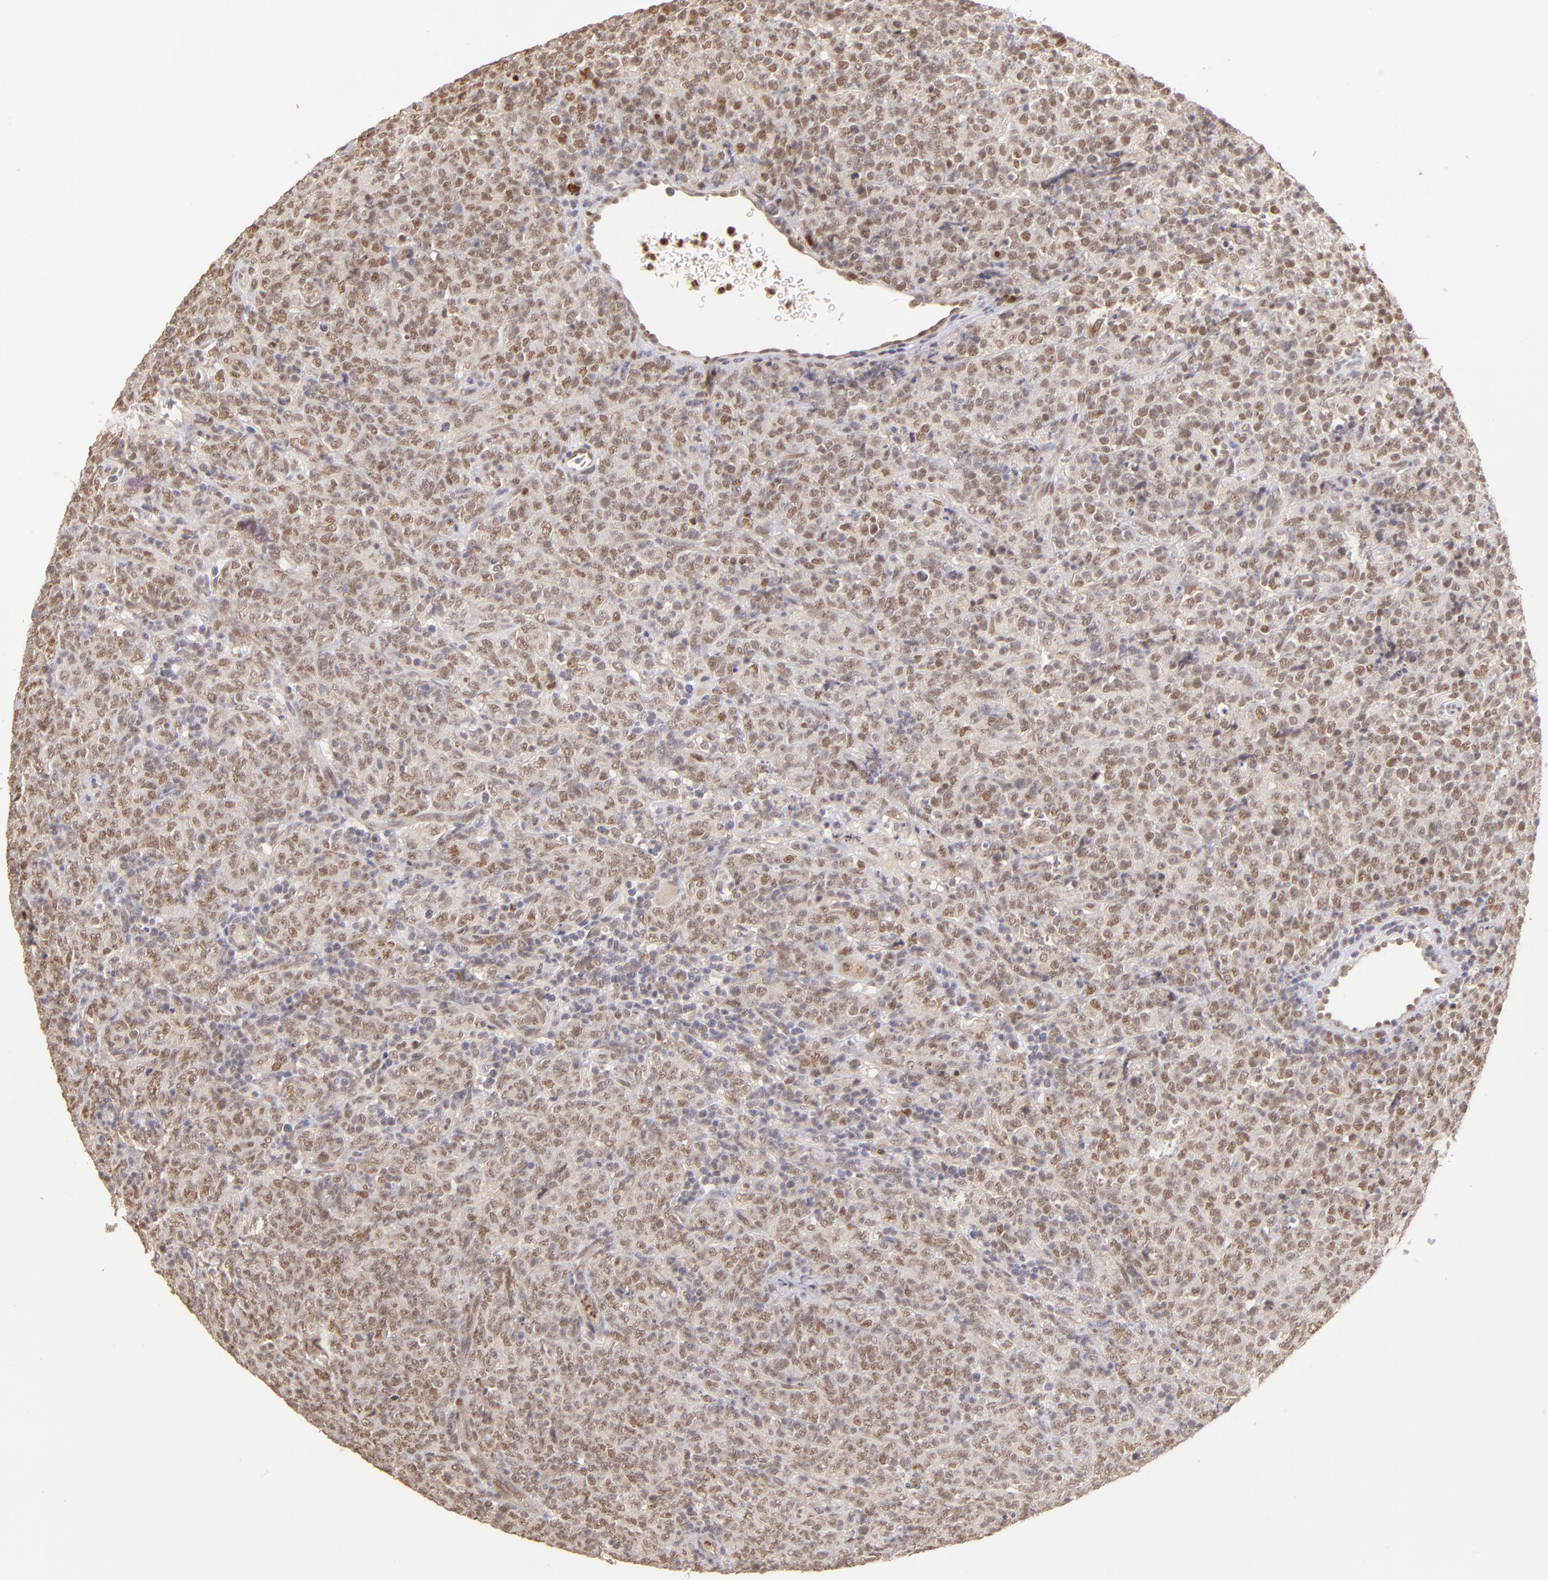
{"staining": {"intensity": "weak", "quantity": ">75%", "location": "nuclear"}, "tissue": "lymphoma", "cell_type": "Tumor cells", "image_type": "cancer", "snomed": [{"axis": "morphology", "description": "Malignant lymphoma, non-Hodgkin's type, High grade"}, {"axis": "topography", "description": "Tonsil"}], "caption": "This is a photomicrograph of IHC staining of high-grade malignant lymphoma, non-Hodgkin's type, which shows weak positivity in the nuclear of tumor cells.", "gene": "NFE2", "patient": {"sex": "female", "age": 36}}